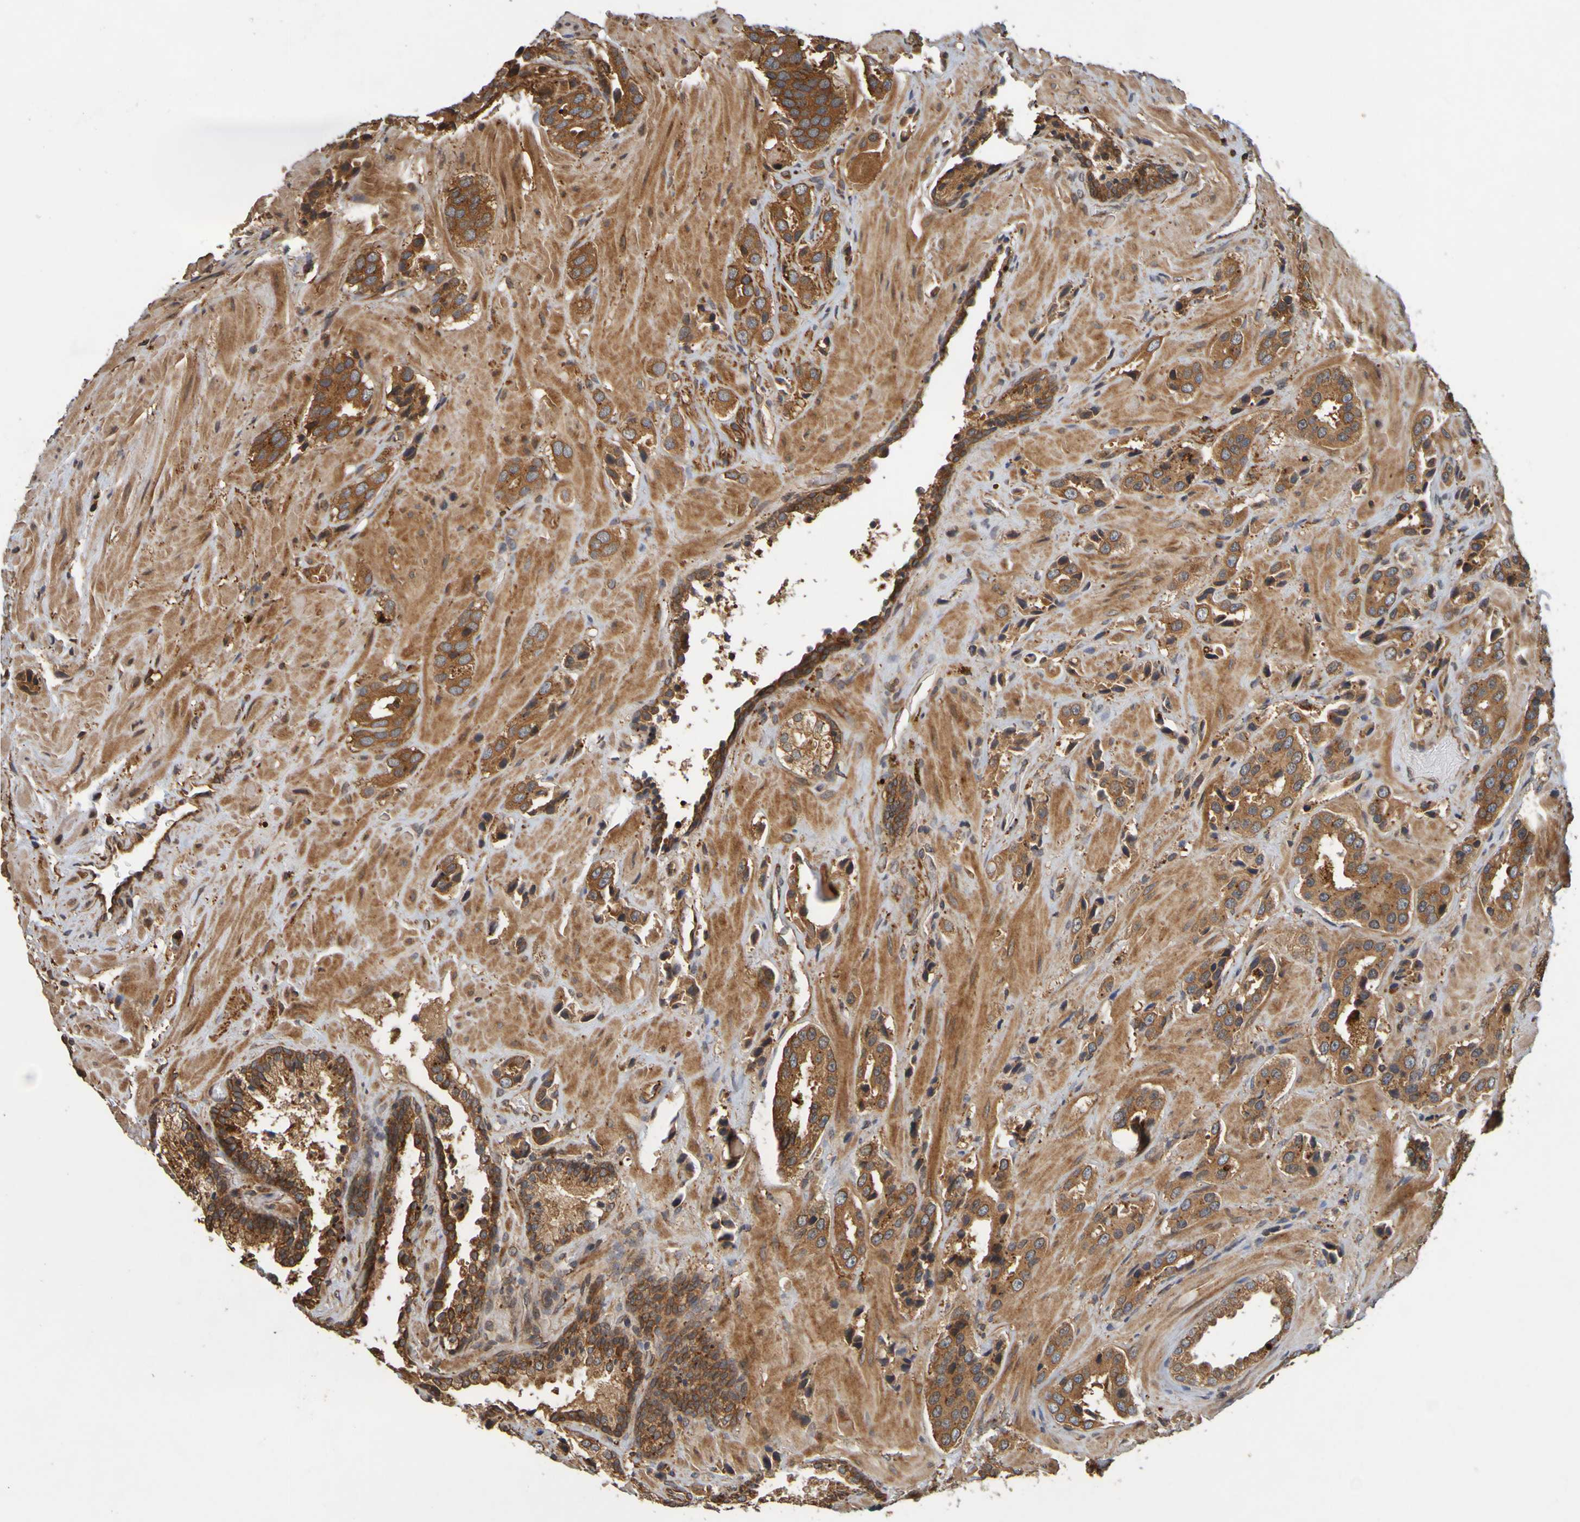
{"staining": {"intensity": "strong", "quantity": ">75%", "location": "cytoplasmic/membranous"}, "tissue": "prostate cancer", "cell_type": "Tumor cells", "image_type": "cancer", "snomed": [{"axis": "morphology", "description": "Adenocarcinoma, High grade"}, {"axis": "topography", "description": "Prostate"}], "caption": "Human prostate cancer (adenocarcinoma (high-grade)) stained with a protein marker displays strong staining in tumor cells.", "gene": "OCRL", "patient": {"sex": "male", "age": 64}}